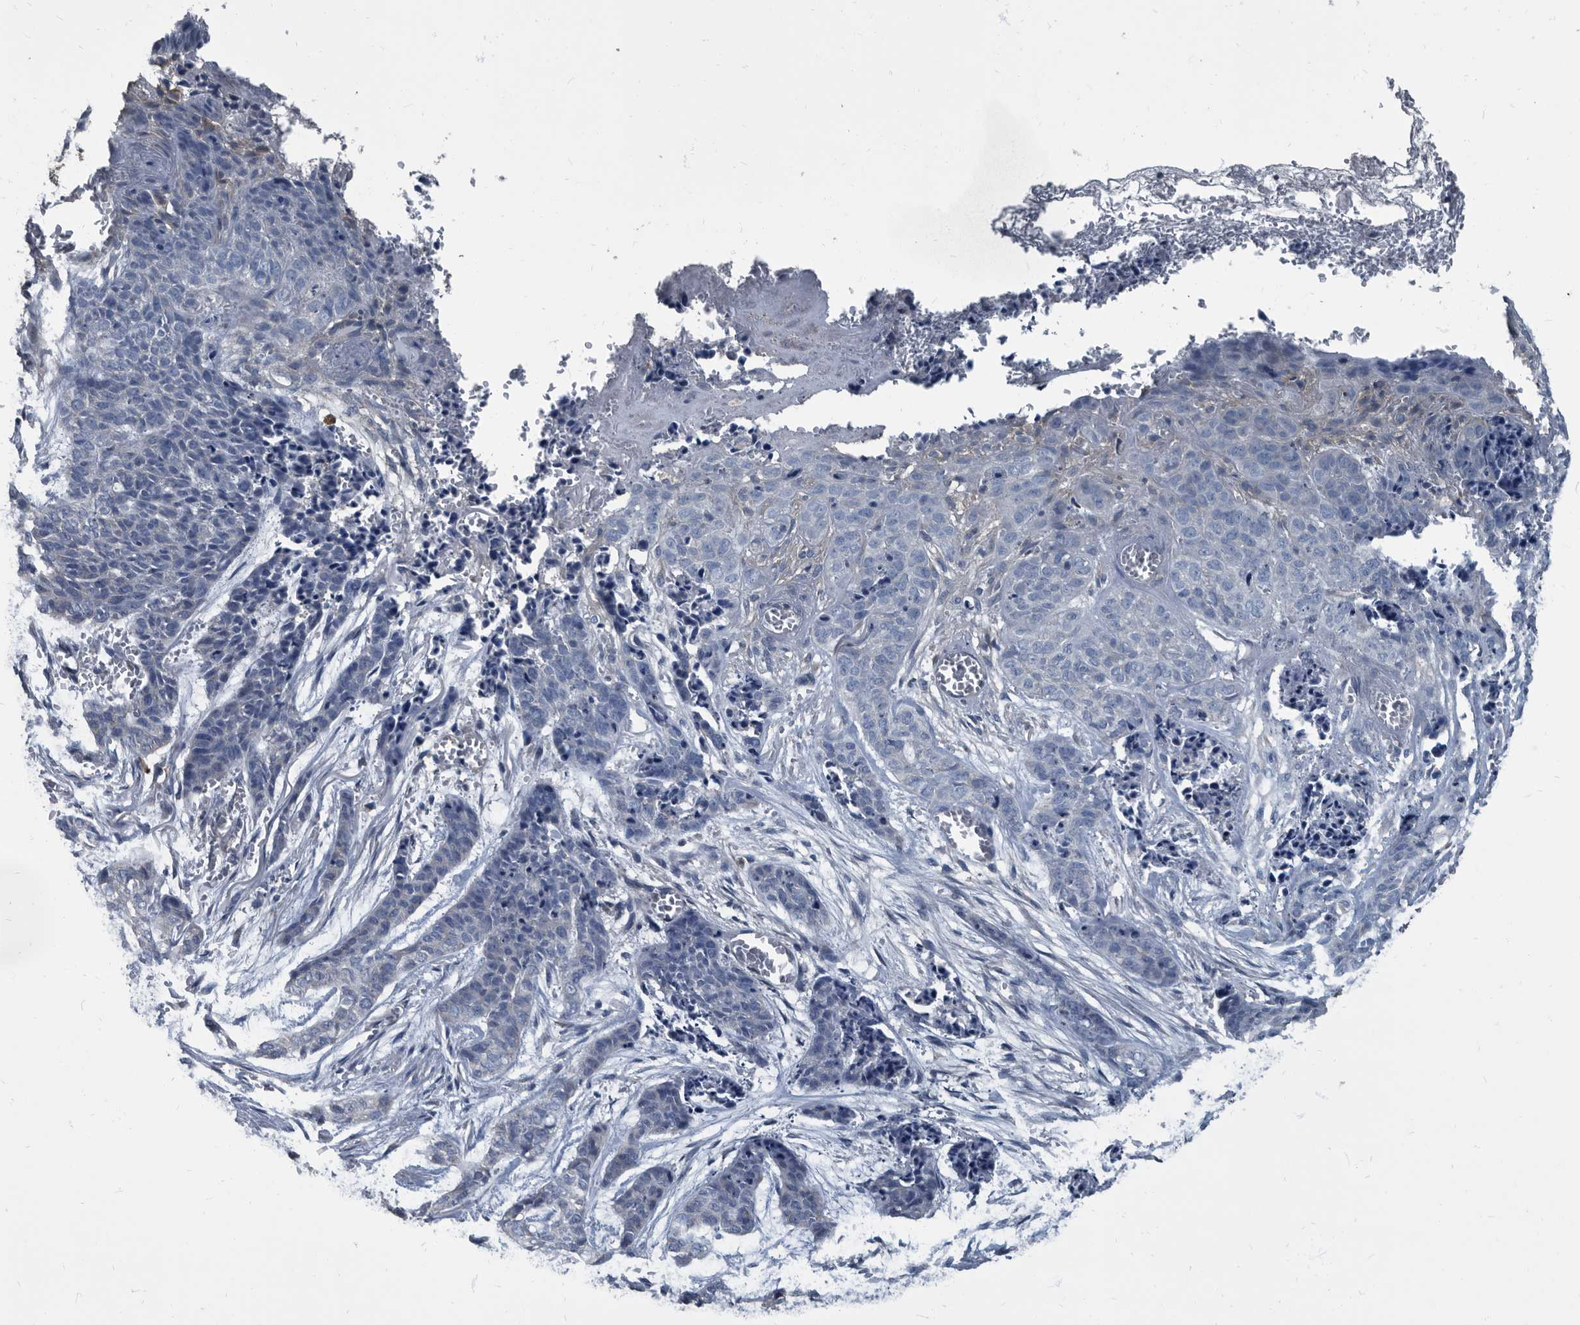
{"staining": {"intensity": "negative", "quantity": "none", "location": "none"}, "tissue": "skin cancer", "cell_type": "Tumor cells", "image_type": "cancer", "snomed": [{"axis": "morphology", "description": "Basal cell carcinoma"}, {"axis": "topography", "description": "Skin"}], "caption": "Human basal cell carcinoma (skin) stained for a protein using IHC reveals no staining in tumor cells.", "gene": "CDV3", "patient": {"sex": "female", "age": 64}}